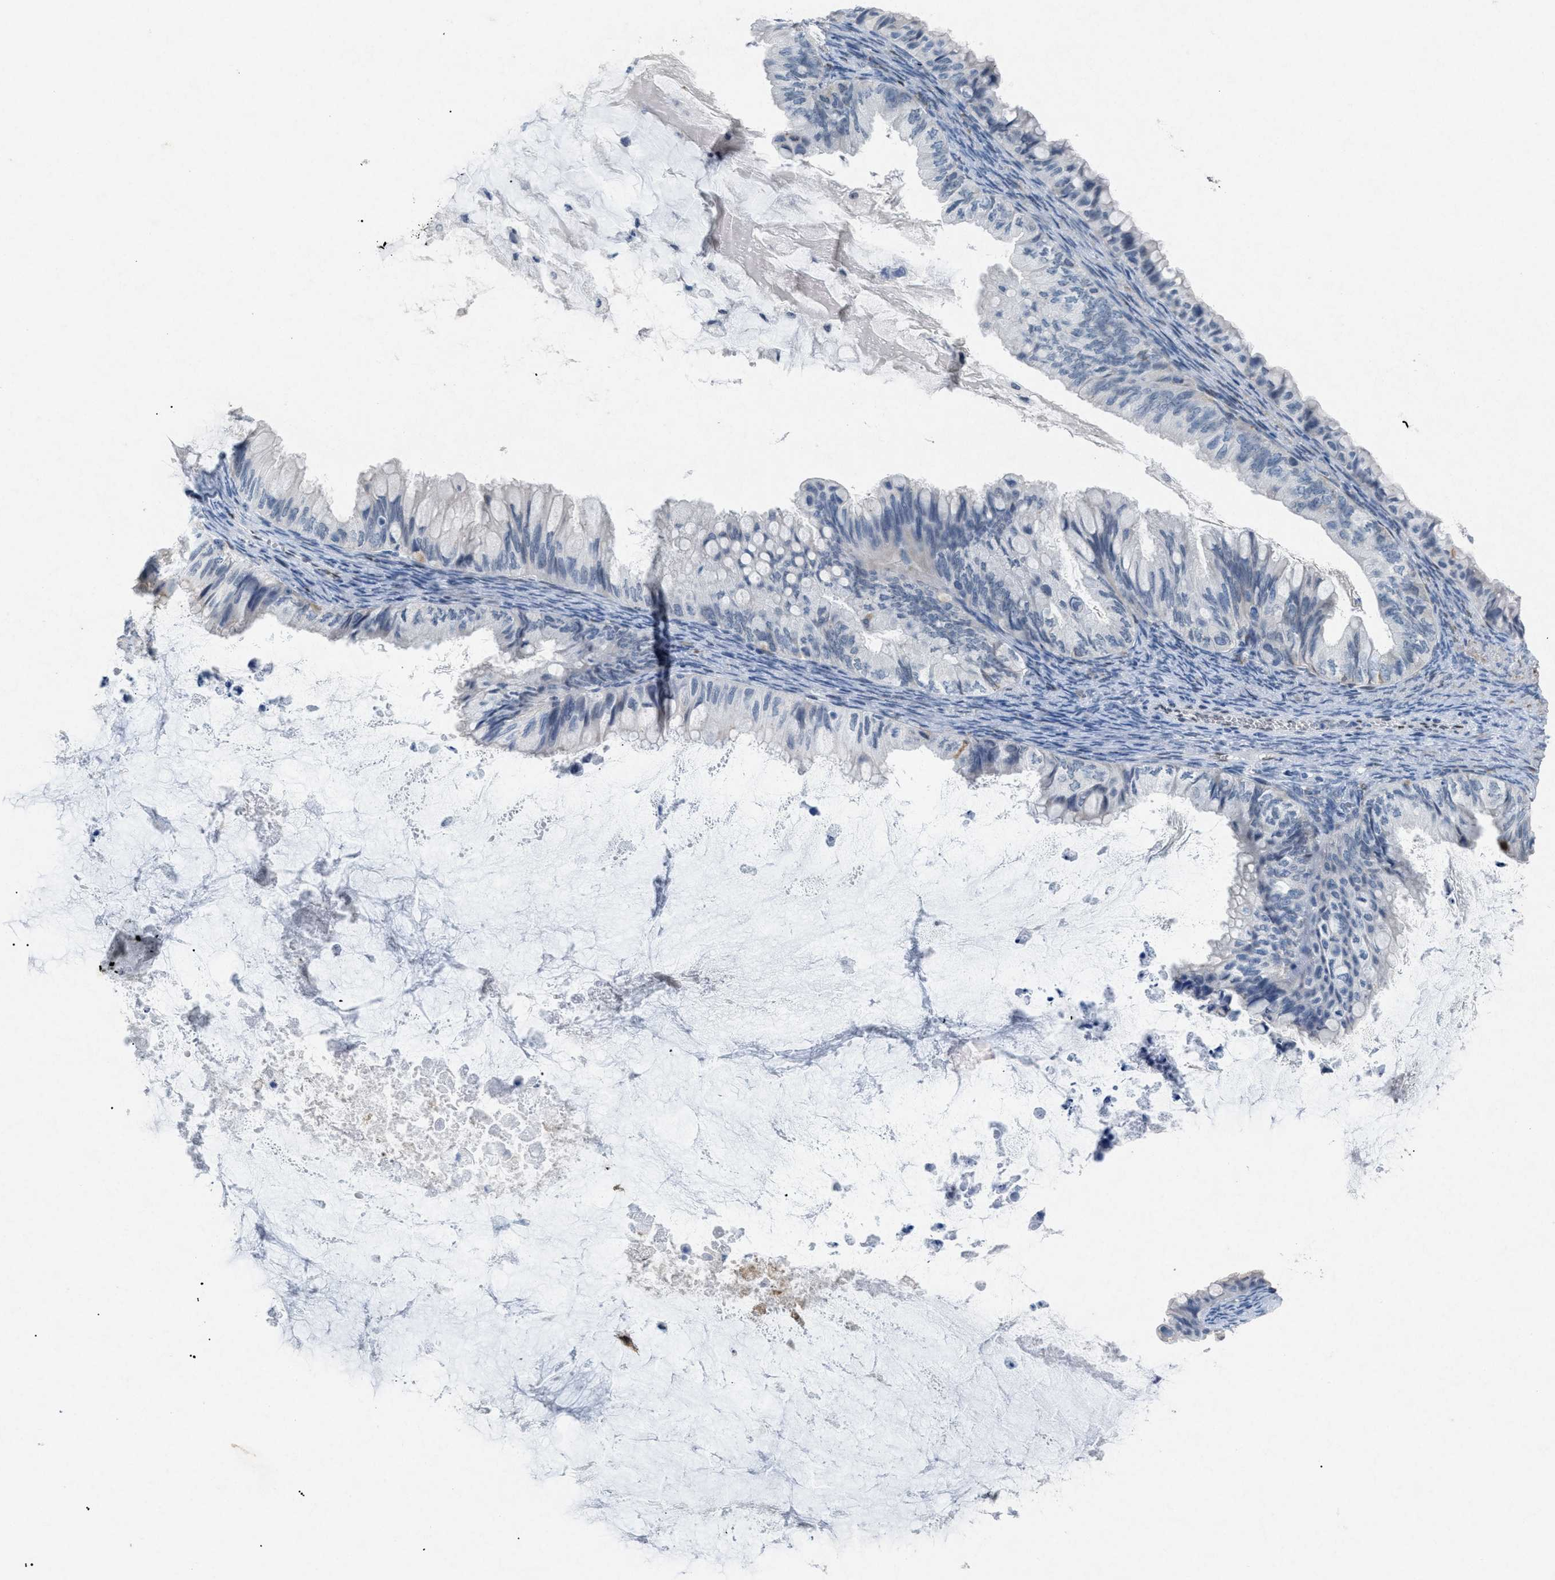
{"staining": {"intensity": "negative", "quantity": "none", "location": "none"}, "tissue": "ovarian cancer", "cell_type": "Tumor cells", "image_type": "cancer", "snomed": [{"axis": "morphology", "description": "Cystadenocarcinoma, mucinous, NOS"}, {"axis": "topography", "description": "Ovary"}], "caption": "This is a histopathology image of IHC staining of ovarian cancer (mucinous cystadenocarcinoma), which shows no expression in tumor cells.", "gene": "TASOR", "patient": {"sex": "female", "age": 80}}